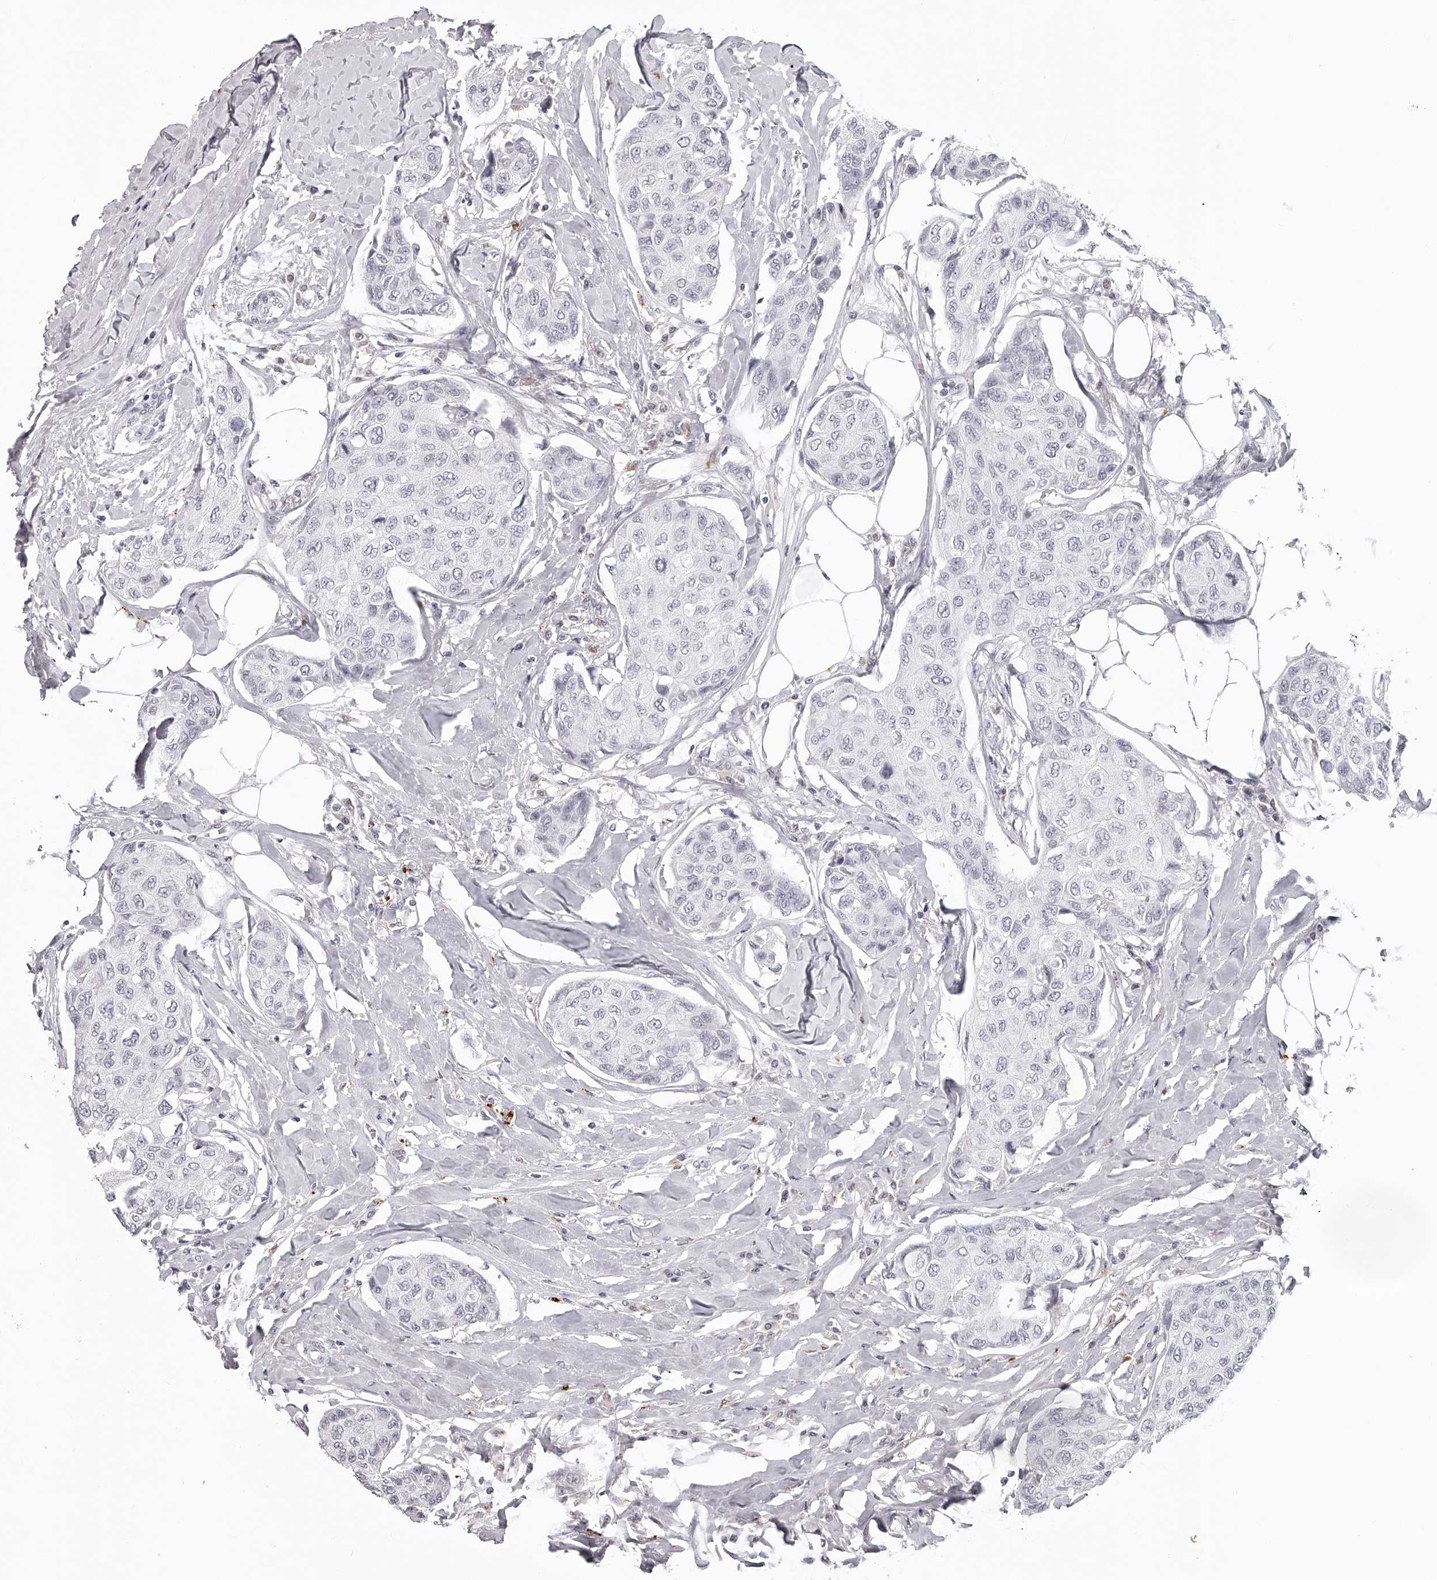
{"staining": {"intensity": "negative", "quantity": "none", "location": "none"}, "tissue": "breast cancer", "cell_type": "Tumor cells", "image_type": "cancer", "snomed": [{"axis": "morphology", "description": "Duct carcinoma"}, {"axis": "topography", "description": "Breast"}], "caption": "This image is of breast cancer (infiltrating ductal carcinoma) stained with immunohistochemistry (IHC) to label a protein in brown with the nuclei are counter-stained blue. There is no expression in tumor cells. Nuclei are stained in blue.", "gene": "RNF220", "patient": {"sex": "female", "age": 80}}